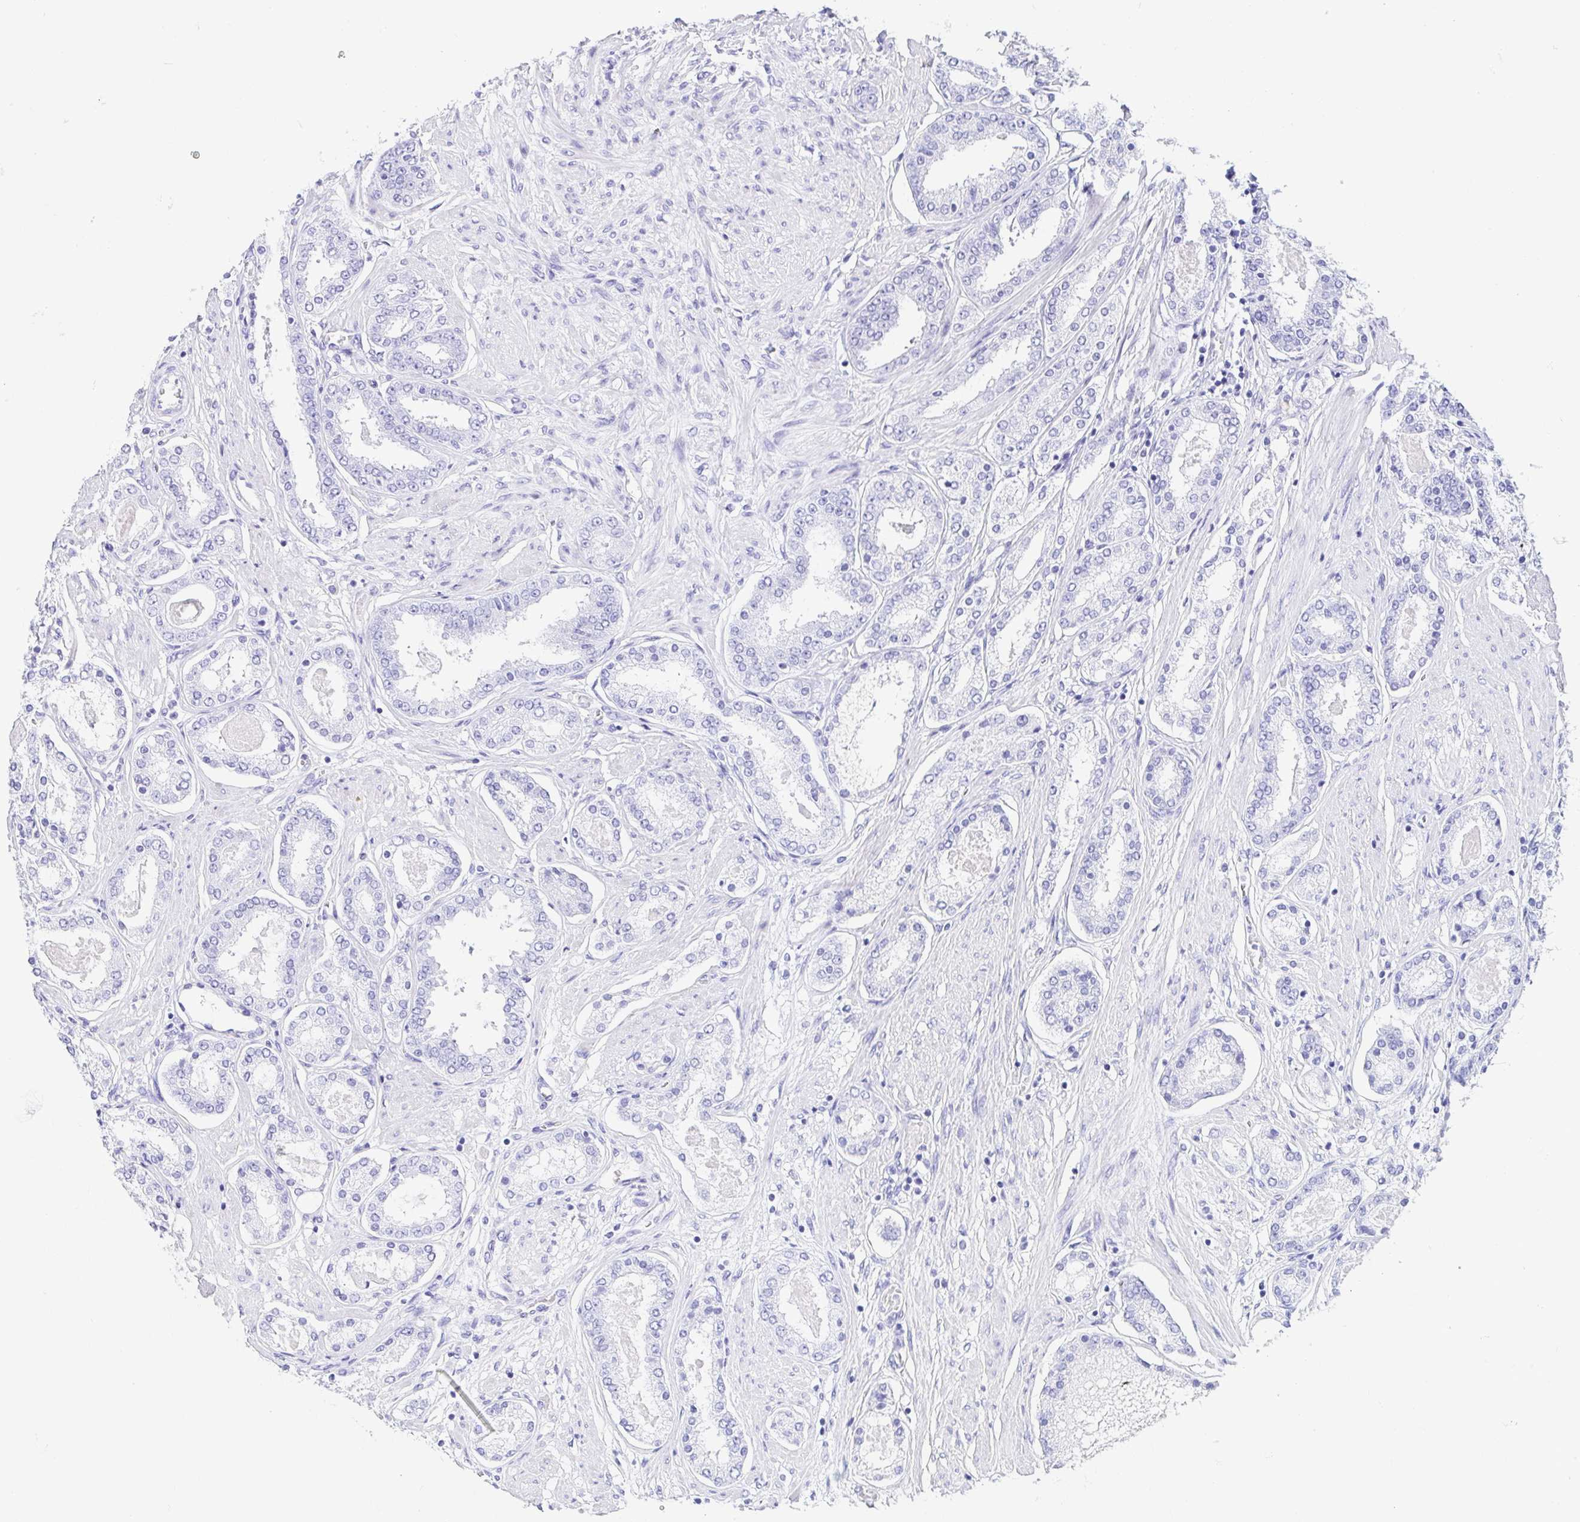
{"staining": {"intensity": "negative", "quantity": "none", "location": "none"}, "tissue": "prostate cancer", "cell_type": "Tumor cells", "image_type": "cancer", "snomed": [{"axis": "morphology", "description": "Adenocarcinoma, High grade"}, {"axis": "topography", "description": "Prostate"}], "caption": "There is no significant staining in tumor cells of prostate adenocarcinoma (high-grade).", "gene": "GKN1", "patient": {"sex": "male", "age": 63}}